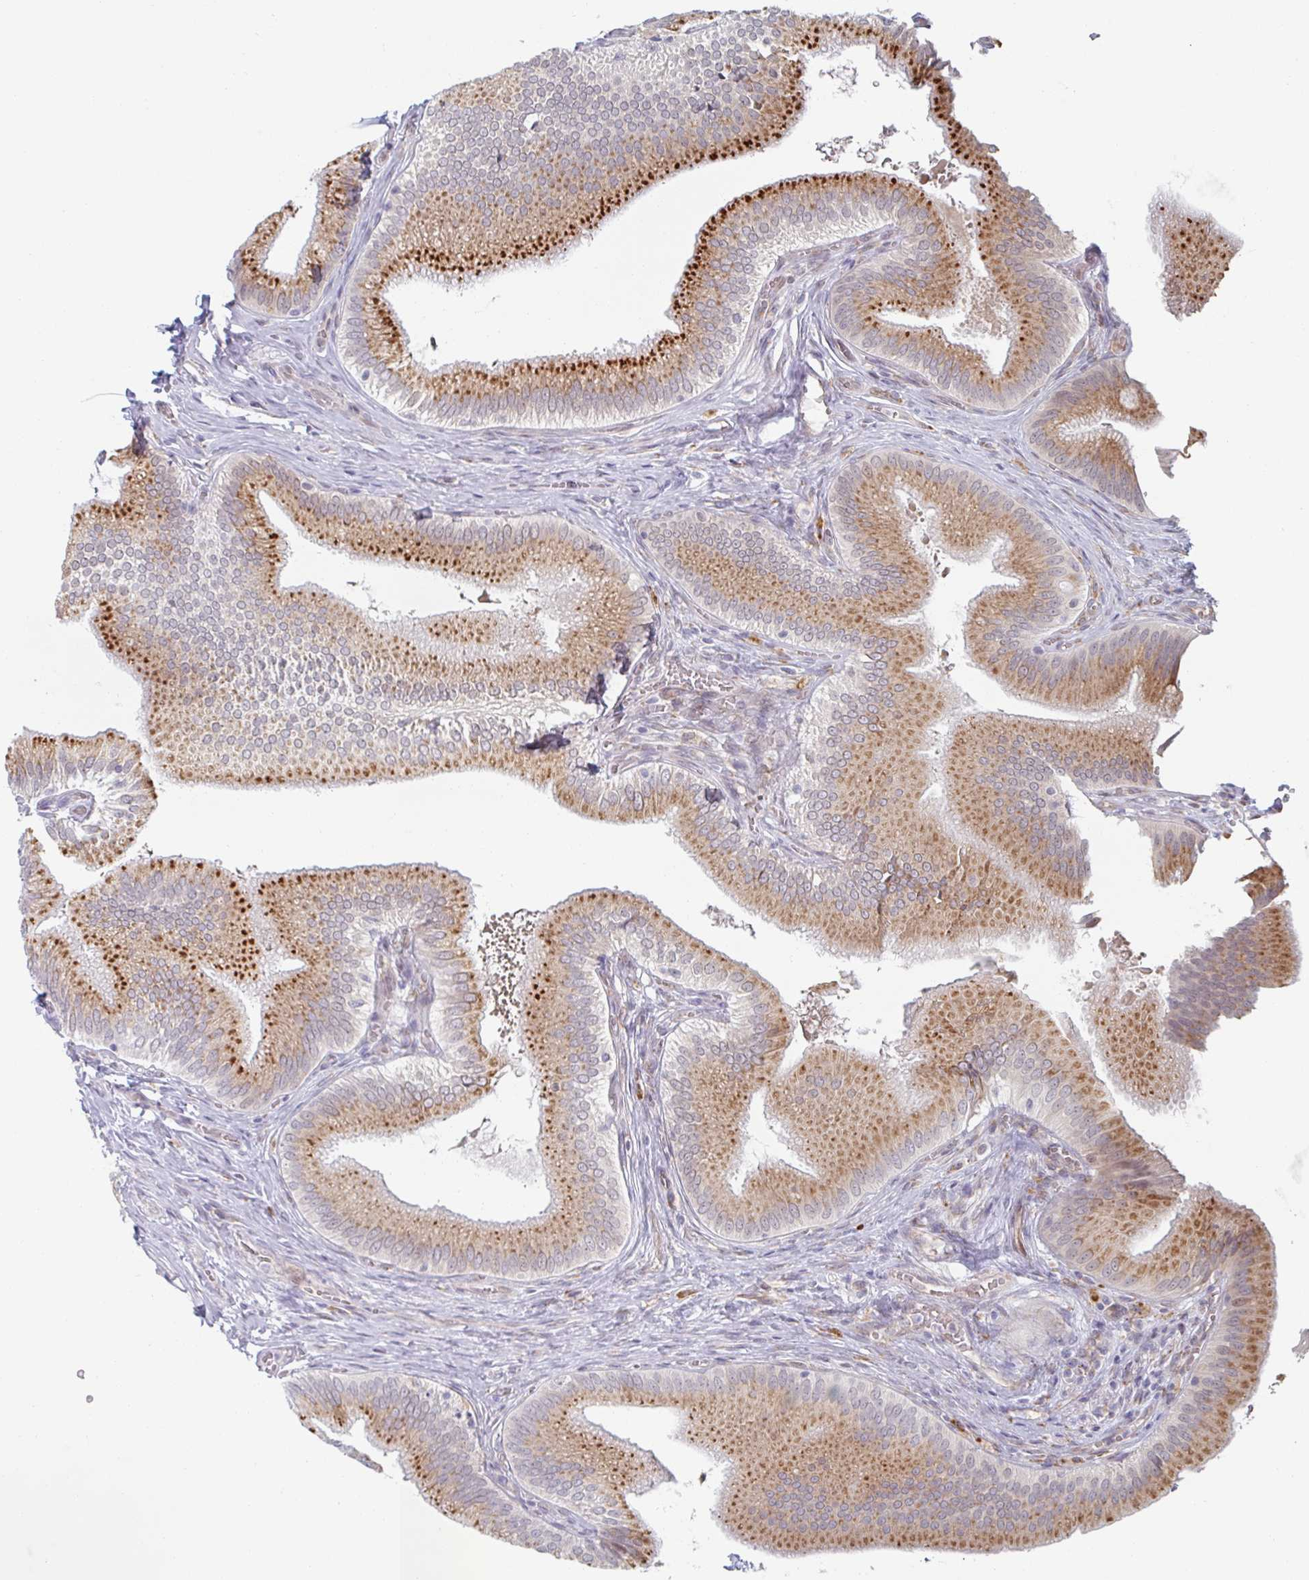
{"staining": {"intensity": "strong", "quantity": ">75%", "location": "cytoplasmic/membranous"}, "tissue": "gallbladder", "cell_type": "Glandular cells", "image_type": "normal", "snomed": [{"axis": "morphology", "description": "Normal tissue, NOS"}, {"axis": "topography", "description": "Gallbladder"}], "caption": "High-magnification brightfield microscopy of benign gallbladder stained with DAB (3,3'-diaminobenzidine) (brown) and counterstained with hematoxylin (blue). glandular cells exhibit strong cytoplasmic/membranous staining is seen in approximately>75% of cells. The staining was performed using DAB, with brown indicating positive protein expression. Nuclei are stained blue with hematoxylin.", "gene": "TRAPPC10", "patient": {"sex": "male", "age": 17}}